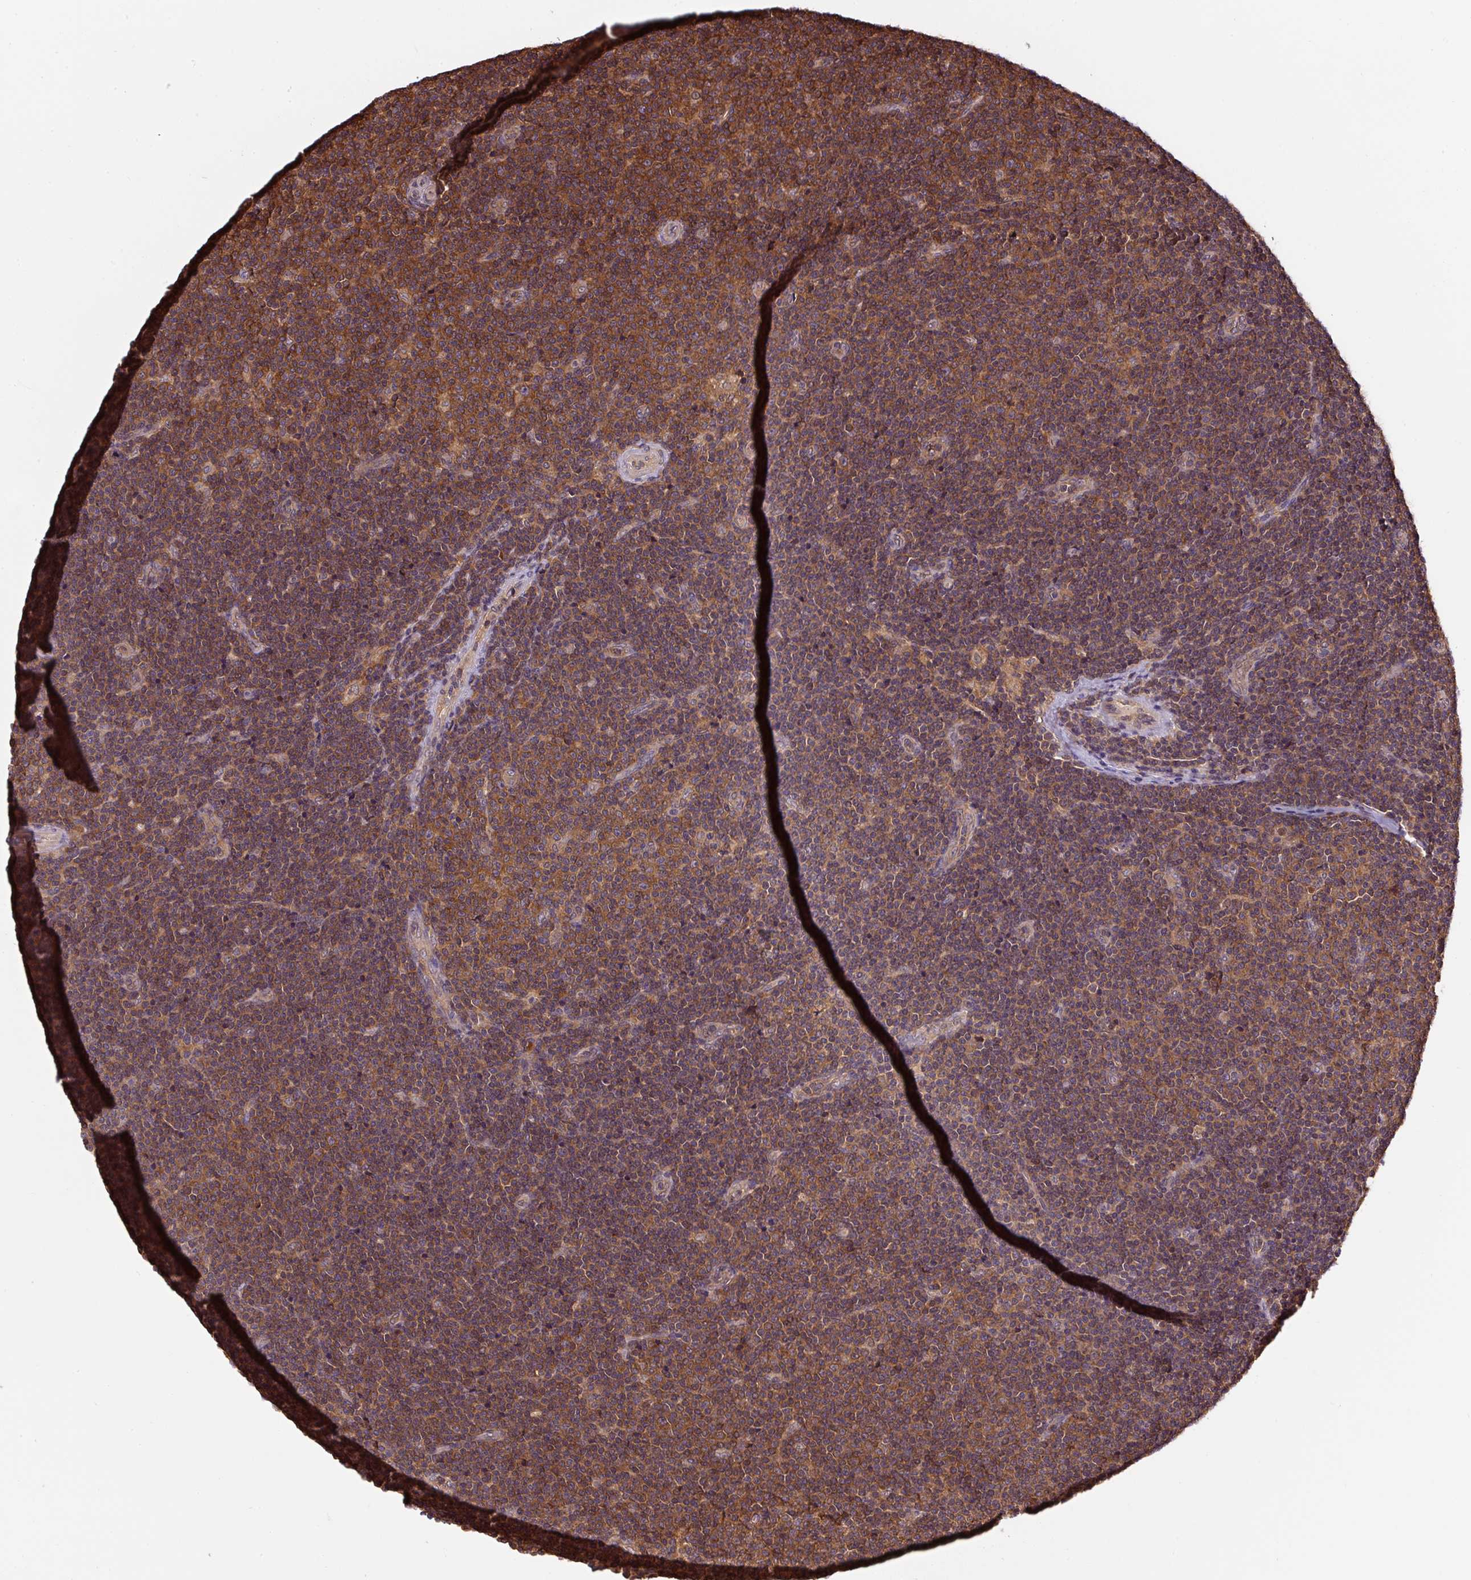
{"staining": {"intensity": "moderate", "quantity": ">75%", "location": "cytoplasmic/membranous"}, "tissue": "lymphoma", "cell_type": "Tumor cells", "image_type": "cancer", "snomed": [{"axis": "morphology", "description": "Malignant lymphoma, non-Hodgkin's type, Low grade"}, {"axis": "topography", "description": "Lymph node"}], "caption": "Immunohistochemistry (DAB (3,3'-diaminobenzidine)) staining of lymphoma displays moderate cytoplasmic/membranous protein expression in about >75% of tumor cells.", "gene": "ST13", "patient": {"sex": "male", "age": 48}}